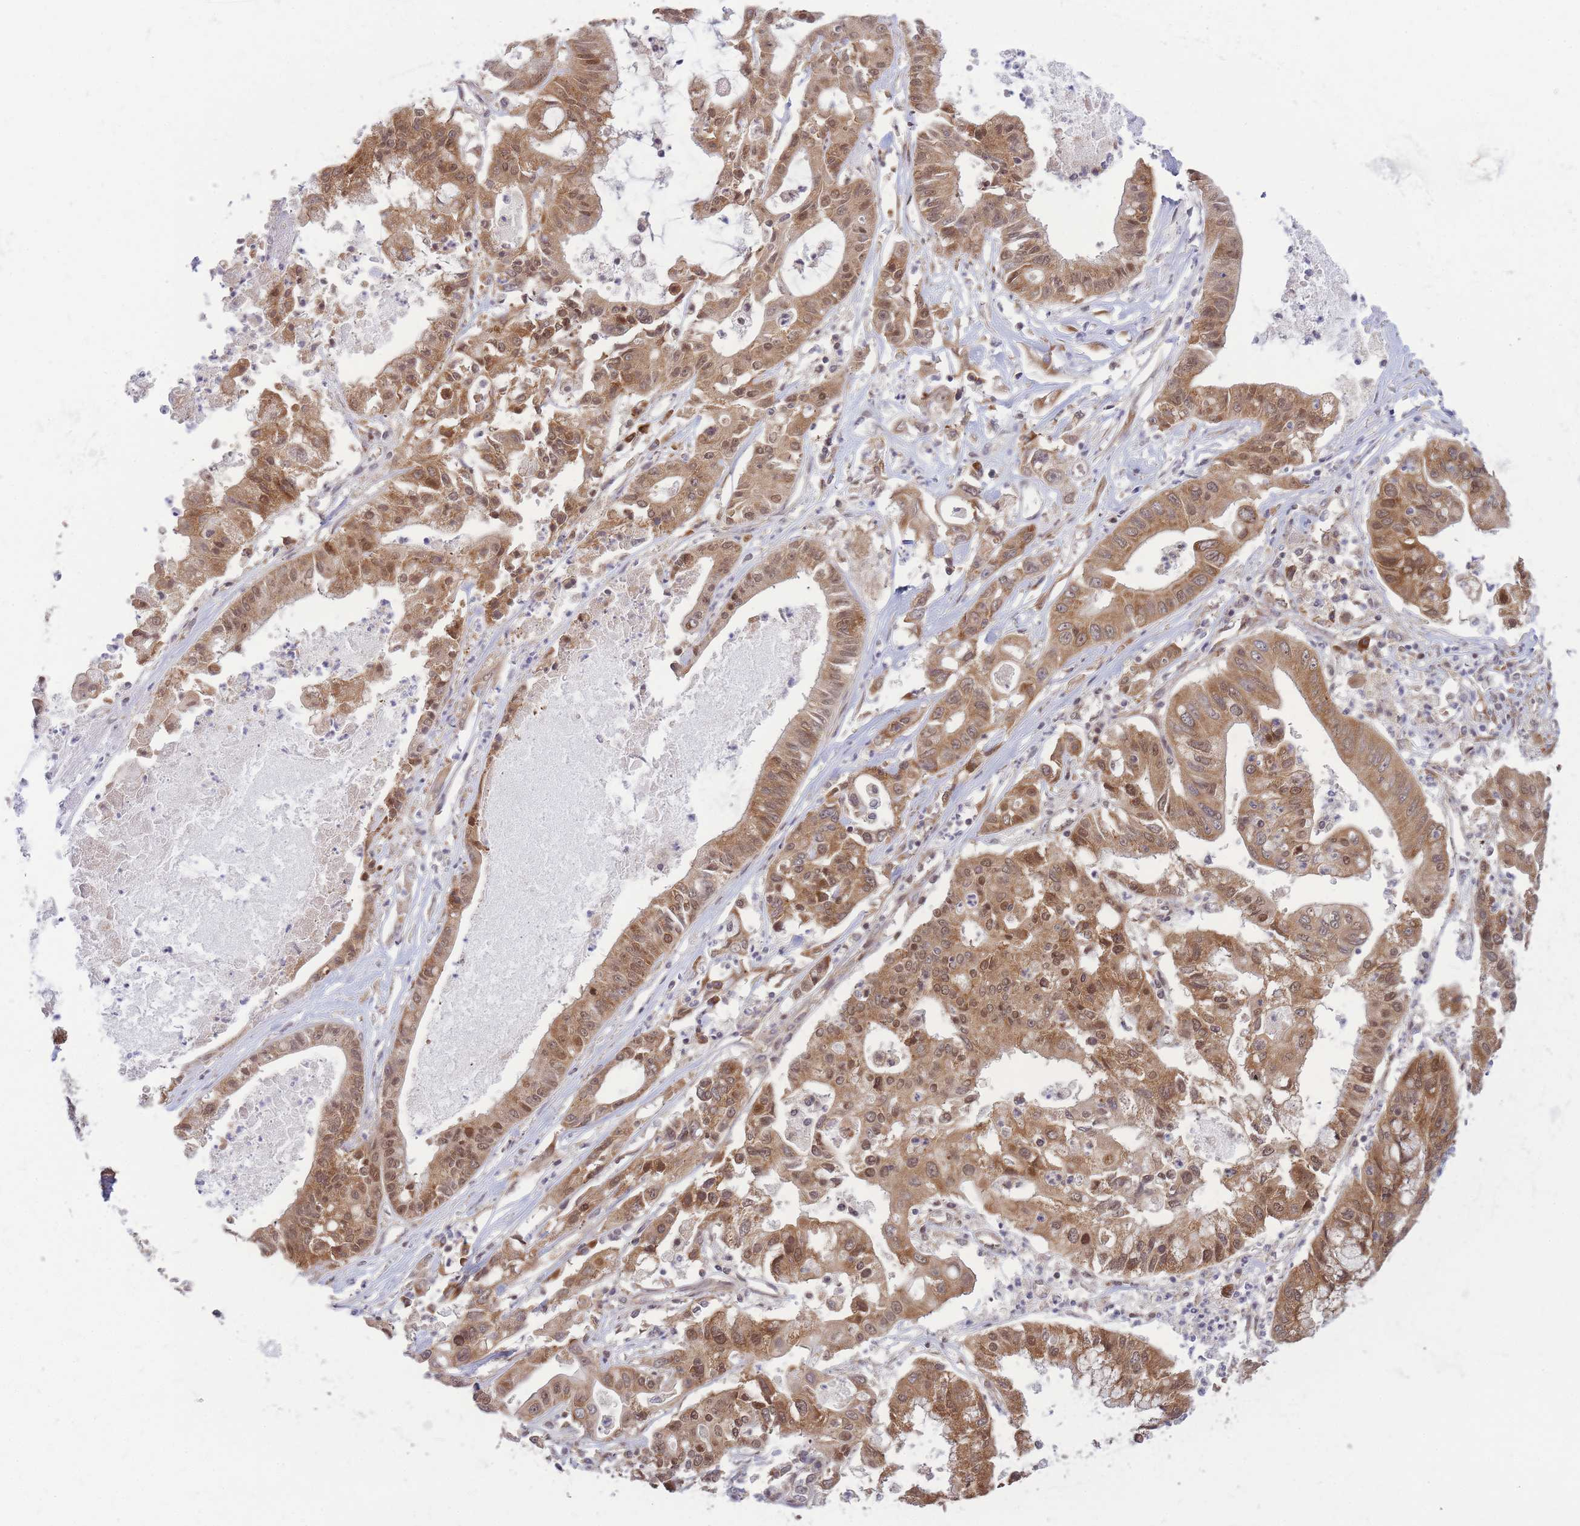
{"staining": {"intensity": "moderate", "quantity": ">75%", "location": "cytoplasmic/membranous"}, "tissue": "ovarian cancer", "cell_type": "Tumor cells", "image_type": "cancer", "snomed": [{"axis": "morphology", "description": "Cystadenocarcinoma, mucinous, NOS"}, {"axis": "topography", "description": "Ovary"}], "caption": "Human ovarian cancer stained for a protein (brown) exhibits moderate cytoplasmic/membranous positive positivity in approximately >75% of tumor cells.", "gene": "MRPL23", "patient": {"sex": "female", "age": 70}}